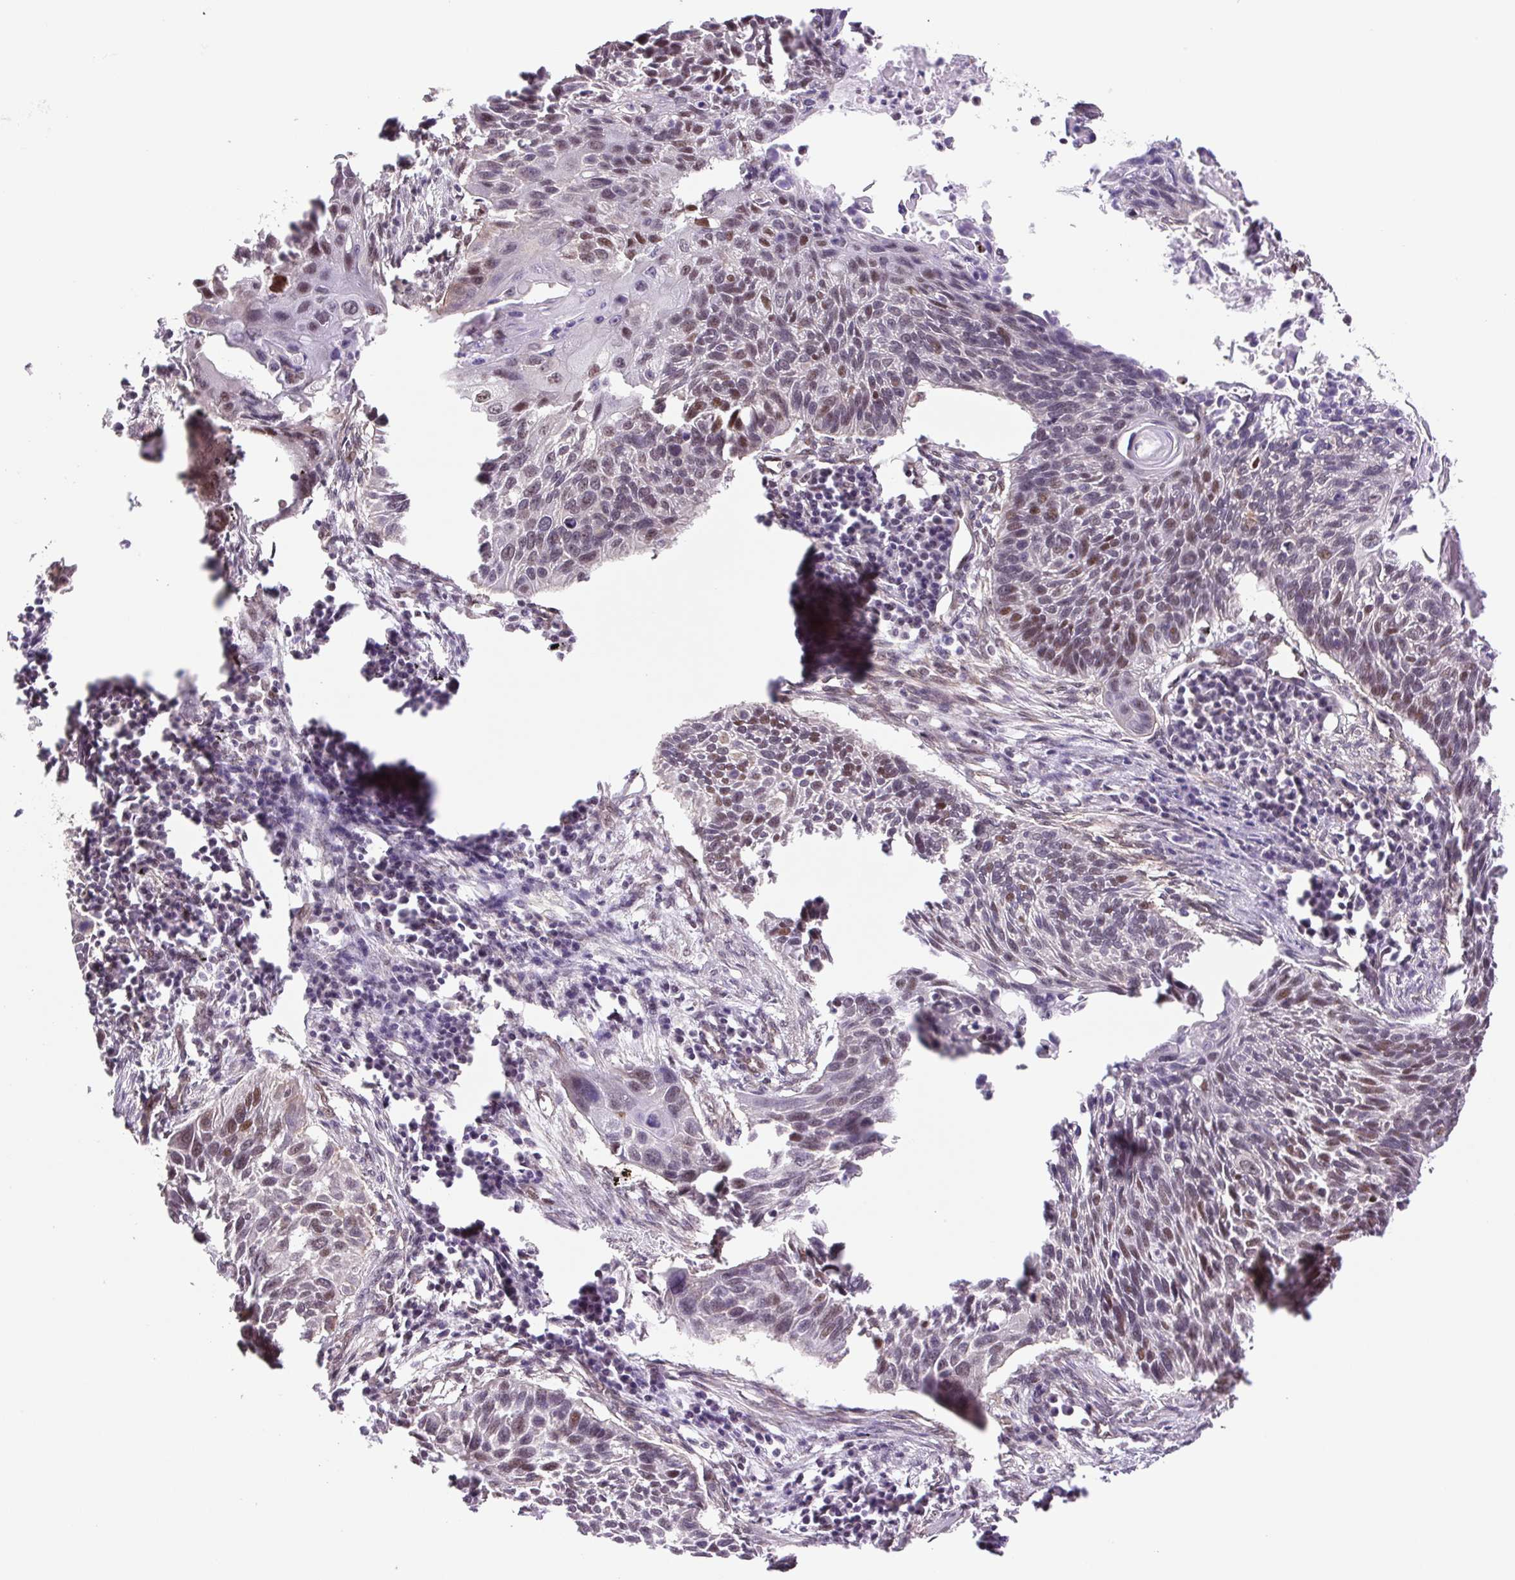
{"staining": {"intensity": "moderate", "quantity": "<25%", "location": "nuclear"}, "tissue": "lung cancer", "cell_type": "Tumor cells", "image_type": "cancer", "snomed": [{"axis": "morphology", "description": "Squamous cell carcinoma, NOS"}, {"axis": "topography", "description": "Lung"}], "caption": "Immunohistochemical staining of human squamous cell carcinoma (lung) demonstrates moderate nuclear protein expression in about <25% of tumor cells.", "gene": "CWC25", "patient": {"sex": "male", "age": 78}}